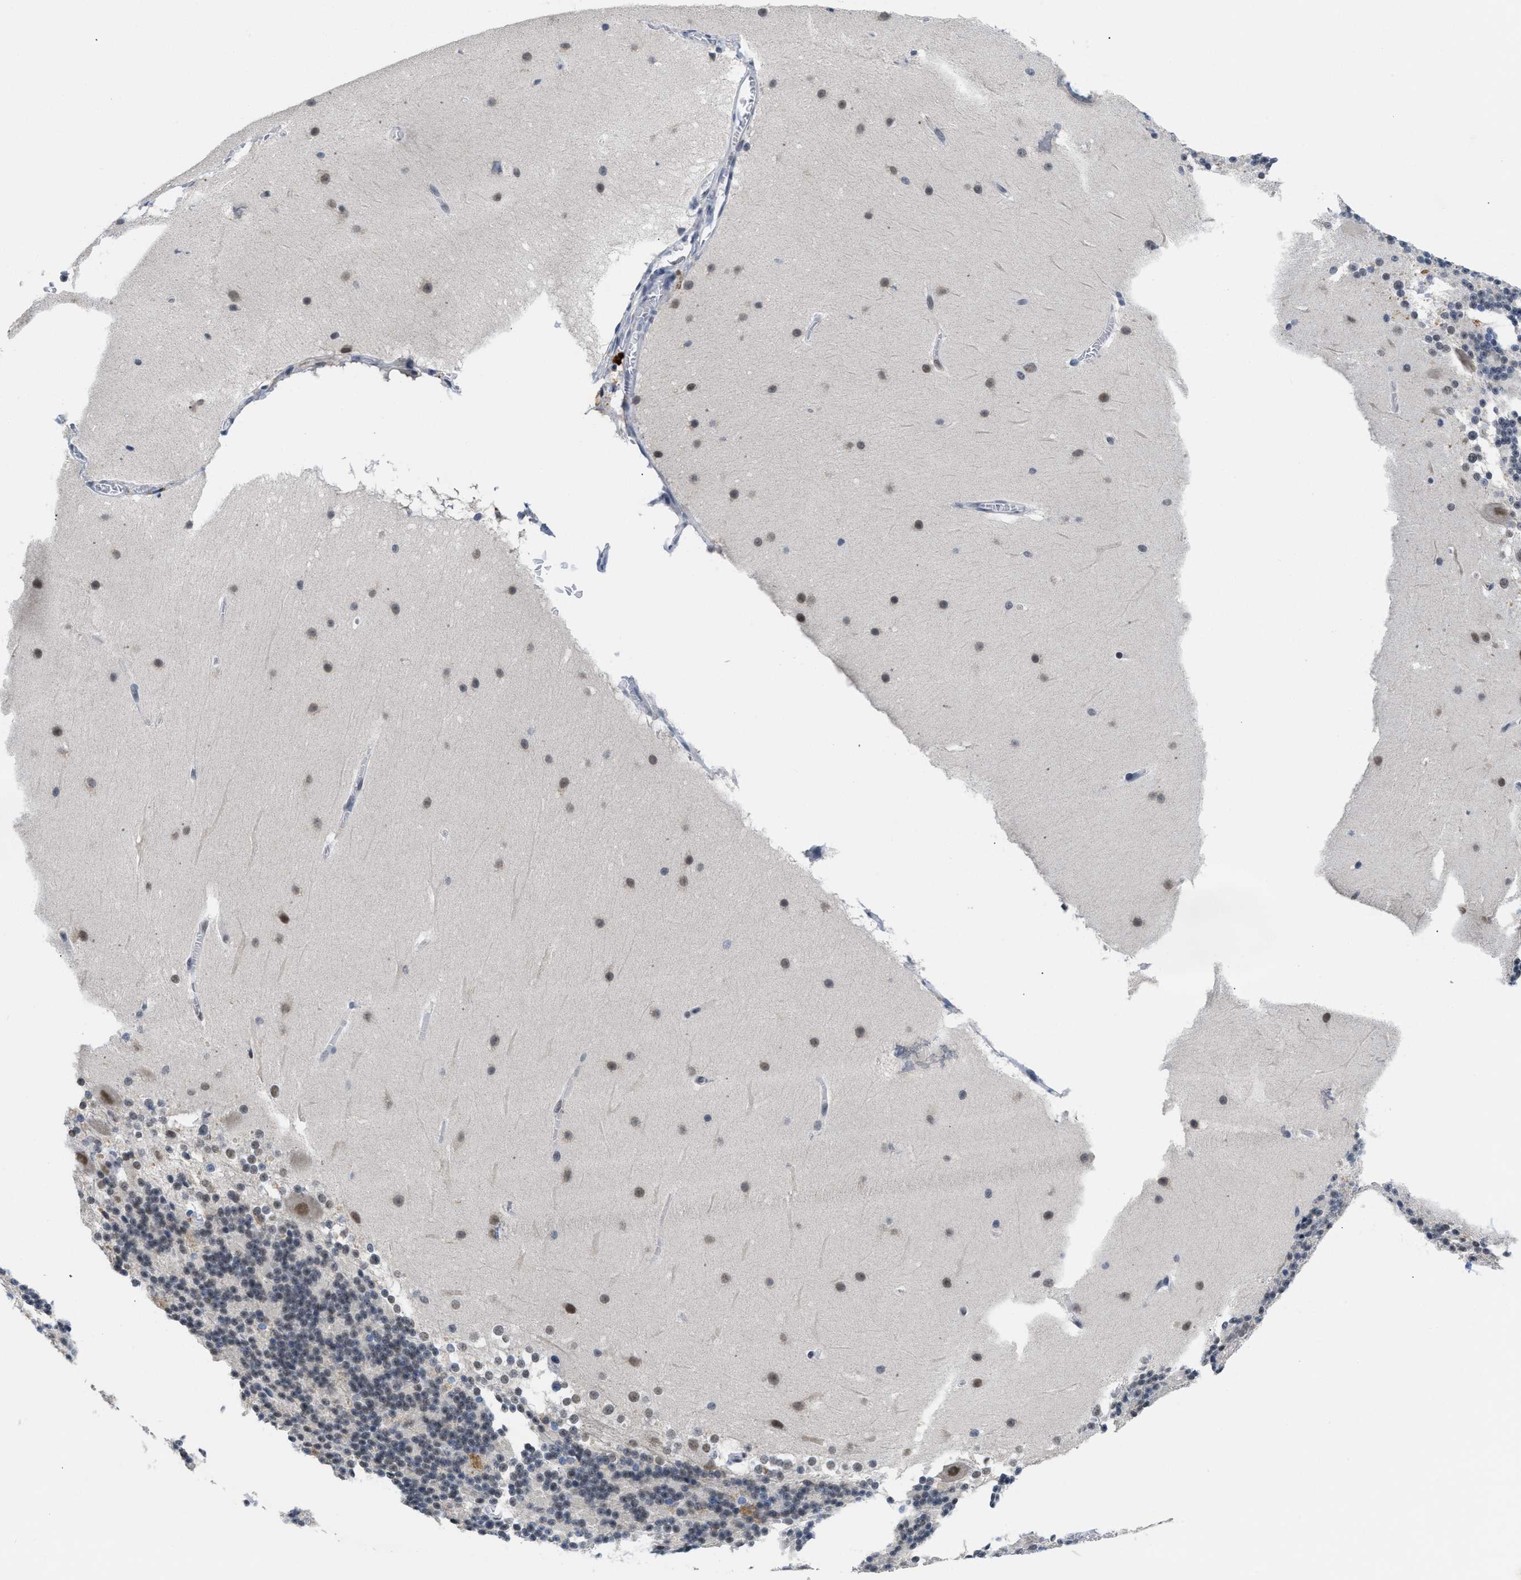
{"staining": {"intensity": "weak", "quantity": "25%-75%", "location": "nuclear"}, "tissue": "cerebellum", "cell_type": "Cells in granular layer", "image_type": "normal", "snomed": [{"axis": "morphology", "description": "Normal tissue, NOS"}, {"axis": "topography", "description": "Cerebellum"}], "caption": "Immunohistochemistry (IHC) staining of unremarkable cerebellum, which displays low levels of weak nuclear expression in approximately 25%-75% of cells in granular layer indicating weak nuclear protein positivity. The staining was performed using DAB (brown) for protein detection and nuclei were counterstained in hematoxylin (blue).", "gene": "GGNBP2", "patient": {"sex": "female", "age": 19}}